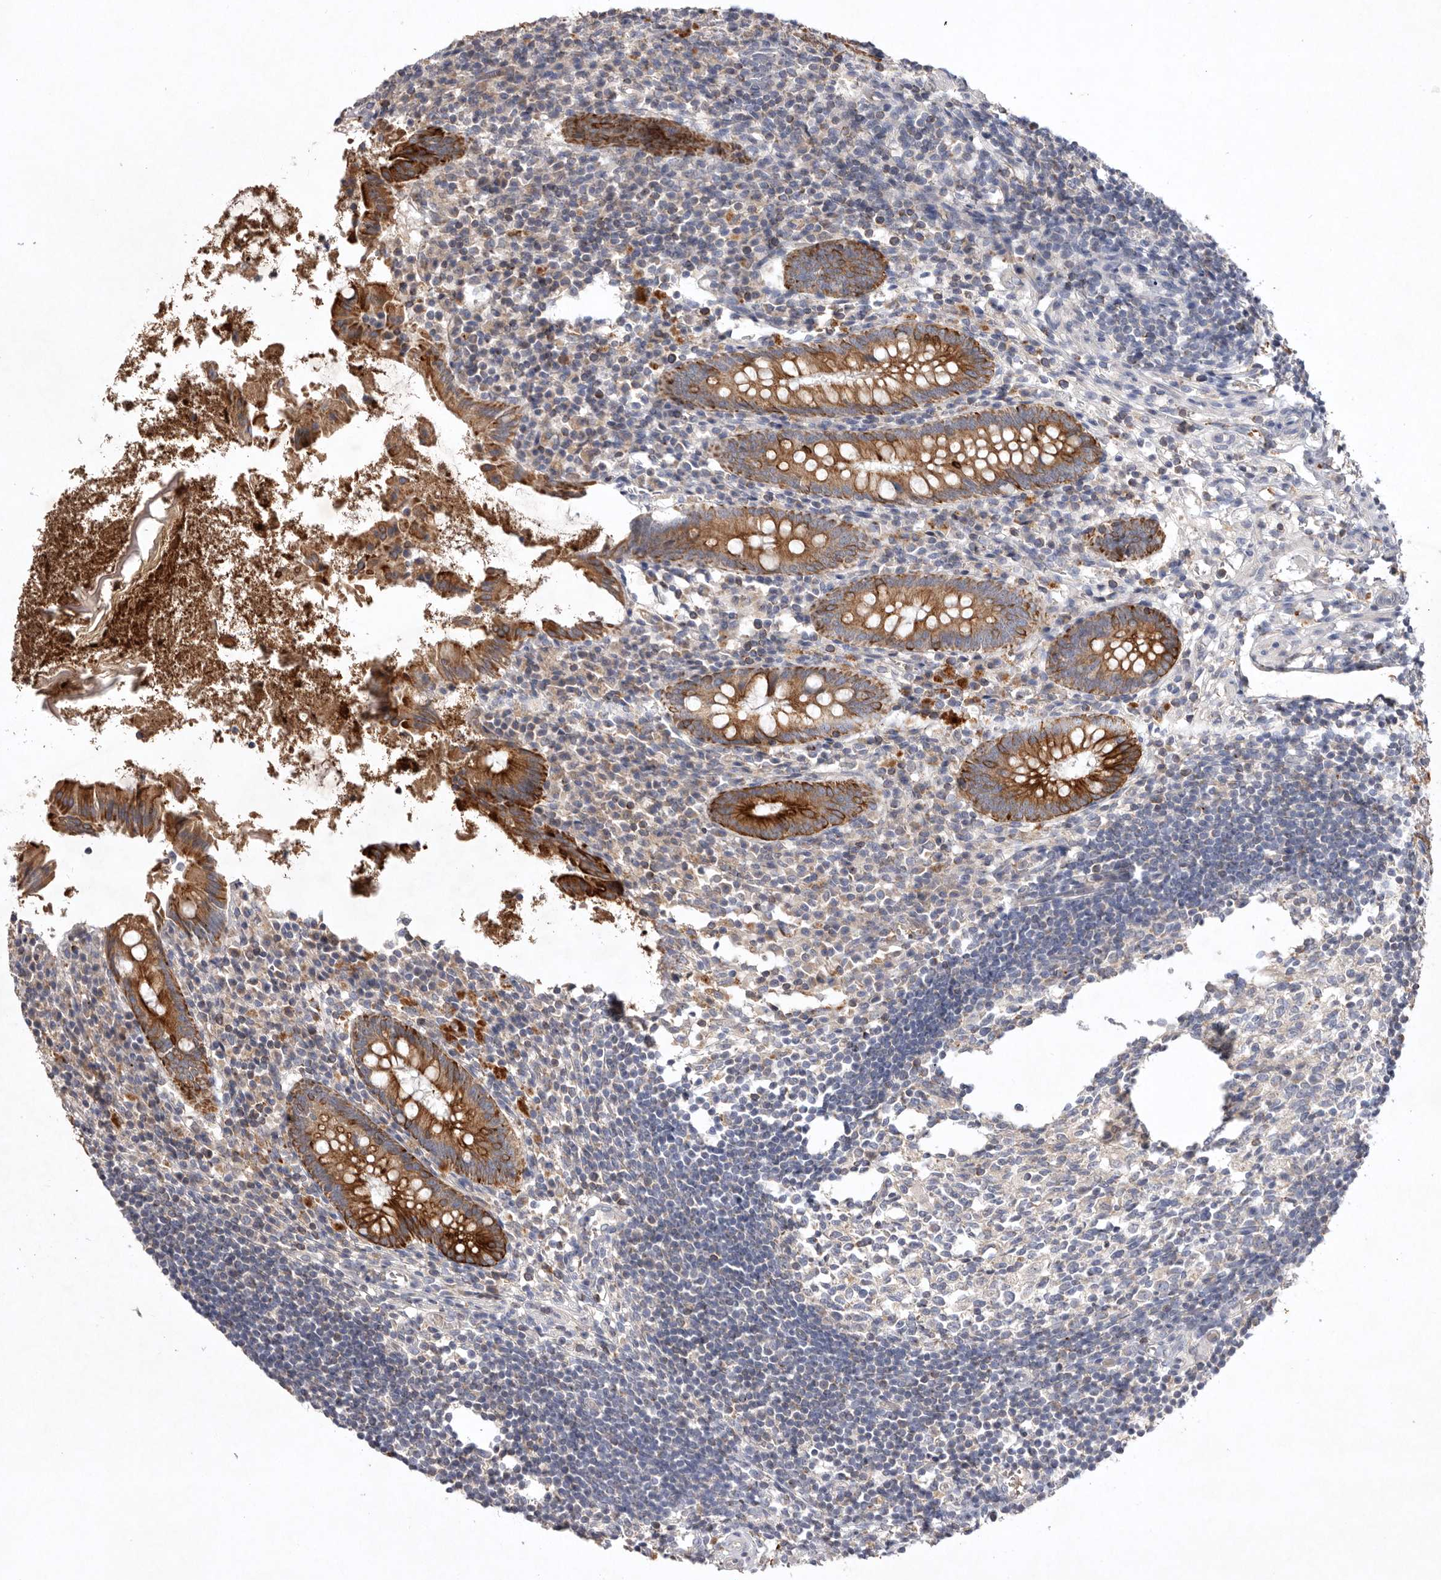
{"staining": {"intensity": "strong", "quantity": ">75%", "location": "cytoplasmic/membranous"}, "tissue": "appendix", "cell_type": "Glandular cells", "image_type": "normal", "snomed": [{"axis": "morphology", "description": "Normal tissue, NOS"}, {"axis": "topography", "description": "Appendix"}], "caption": "Unremarkable appendix shows strong cytoplasmic/membranous expression in approximately >75% of glandular cells, visualized by immunohistochemistry. Immunohistochemistry (ihc) stains the protein of interest in brown and the nuclei are stained blue.", "gene": "TNFSF14", "patient": {"sex": "female", "age": 17}}